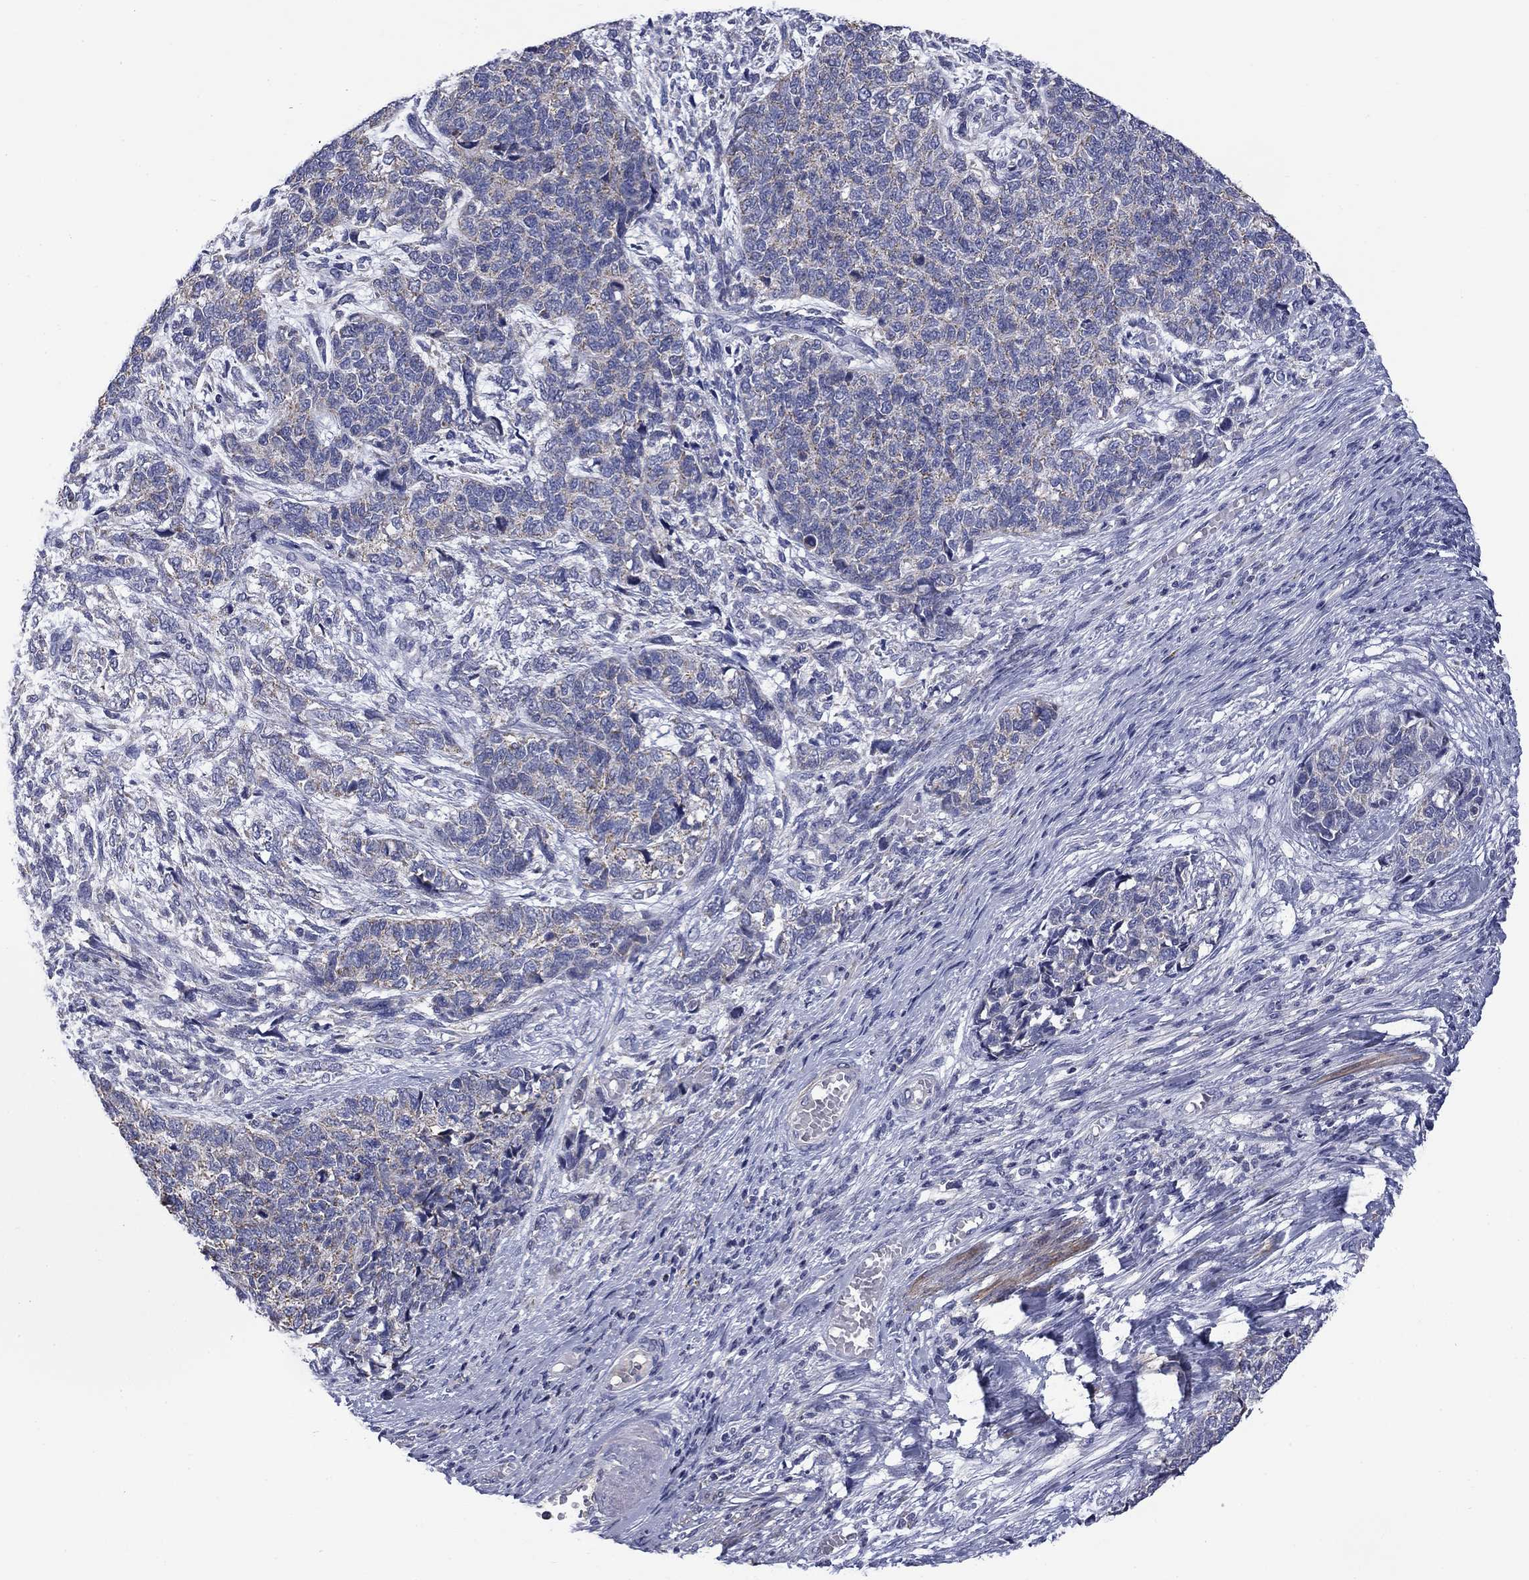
{"staining": {"intensity": "negative", "quantity": "none", "location": "none"}, "tissue": "cervical cancer", "cell_type": "Tumor cells", "image_type": "cancer", "snomed": [{"axis": "morphology", "description": "Squamous cell carcinoma, NOS"}, {"axis": "topography", "description": "Cervix"}], "caption": "Histopathology image shows no significant protein positivity in tumor cells of cervical cancer (squamous cell carcinoma).", "gene": "FRK", "patient": {"sex": "female", "age": 63}}